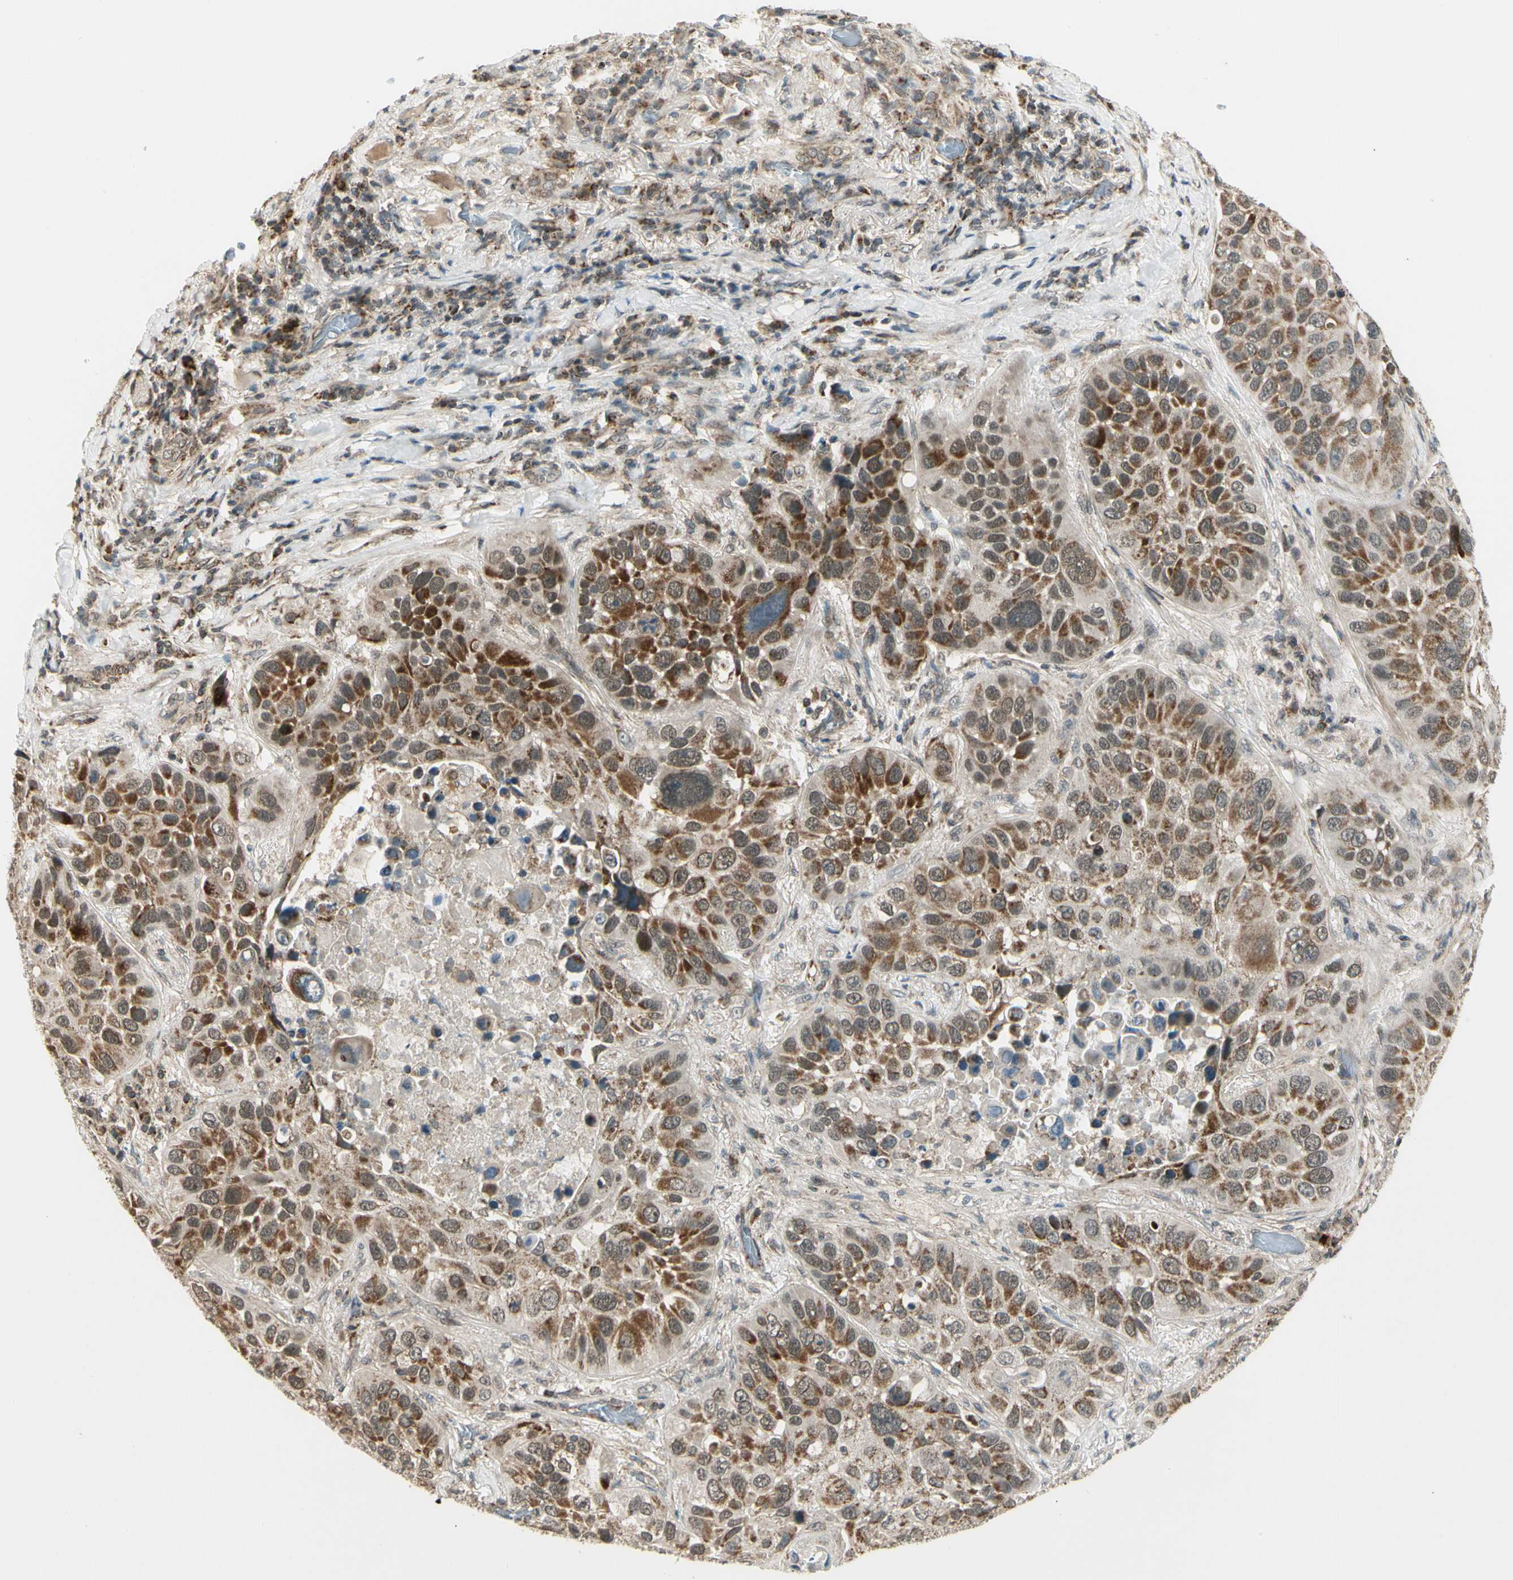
{"staining": {"intensity": "moderate", "quantity": ">75%", "location": "cytoplasmic/membranous"}, "tissue": "lung cancer", "cell_type": "Tumor cells", "image_type": "cancer", "snomed": [{"axis": "morphology", "description": "Squamous cell carcinoma, NOS"}, {"axis": "topography", "description": "Lung"}], "caption": "A high-resolution image shows immunohistochemistry (IHC) staining of lung cancer (squamous cell carcinoma), which displays moderate cytoplasmic/membranous staining in about >75% of tumor cells.", "gene": "KHDC4", "patient": {"sex": "male", "age": 57}}